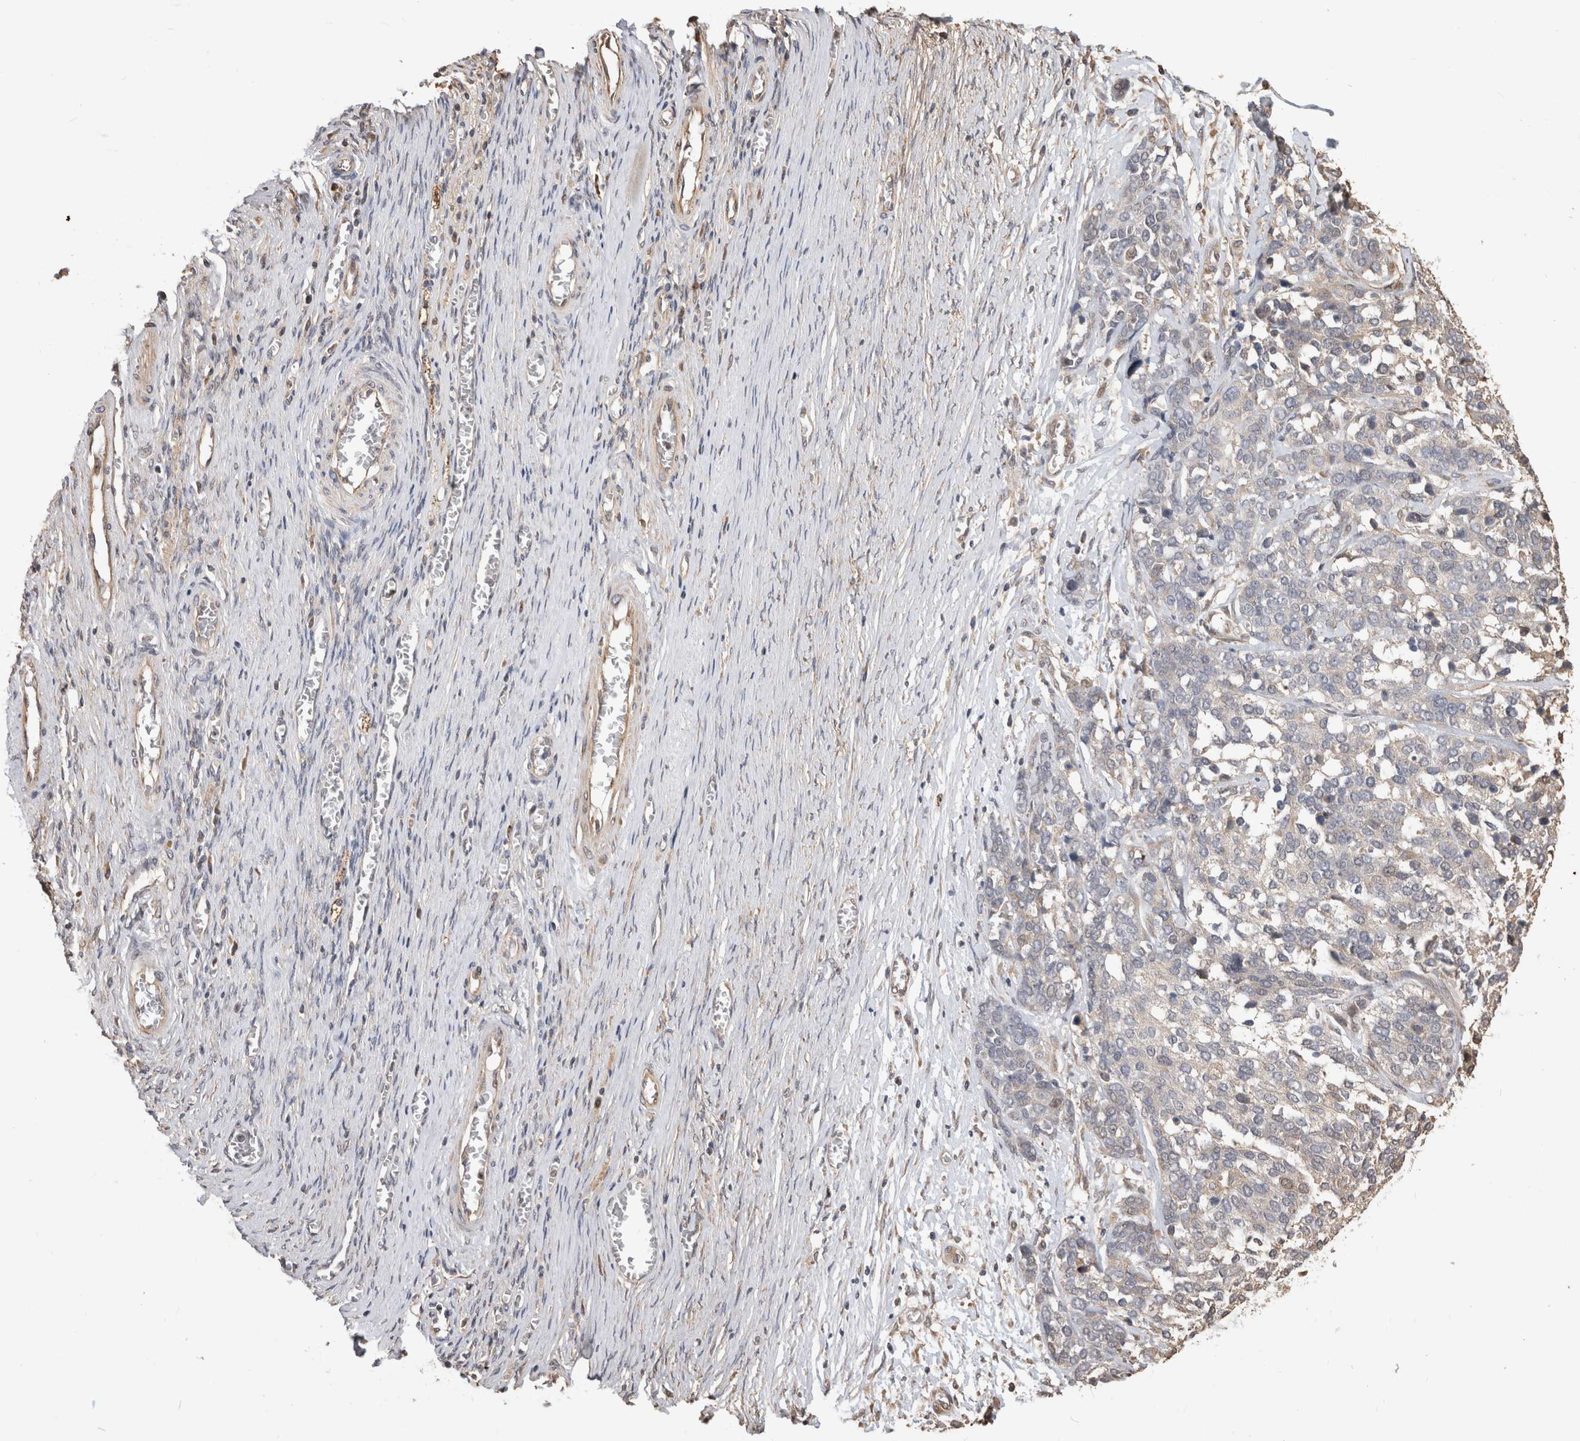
{"staining": {"intensity": "negative", "quantity": "none", "location": "none"}, "tissue": "ovarian cancer", "cell_type": "Tumor cells", "image_type": "cancer", "snomed": [{"axis": "morphology", "description": "Cystadenocarcinoma, serous, NOS"}, {"axis": "topography", "description": "Ovary"}], "caption": "There is no significant positivity in tumor cells of ovarian cancer. (DAB IHC, high magnification).", "gene": "CLIP1", "patient": {"sex": "female", "age": 44}}